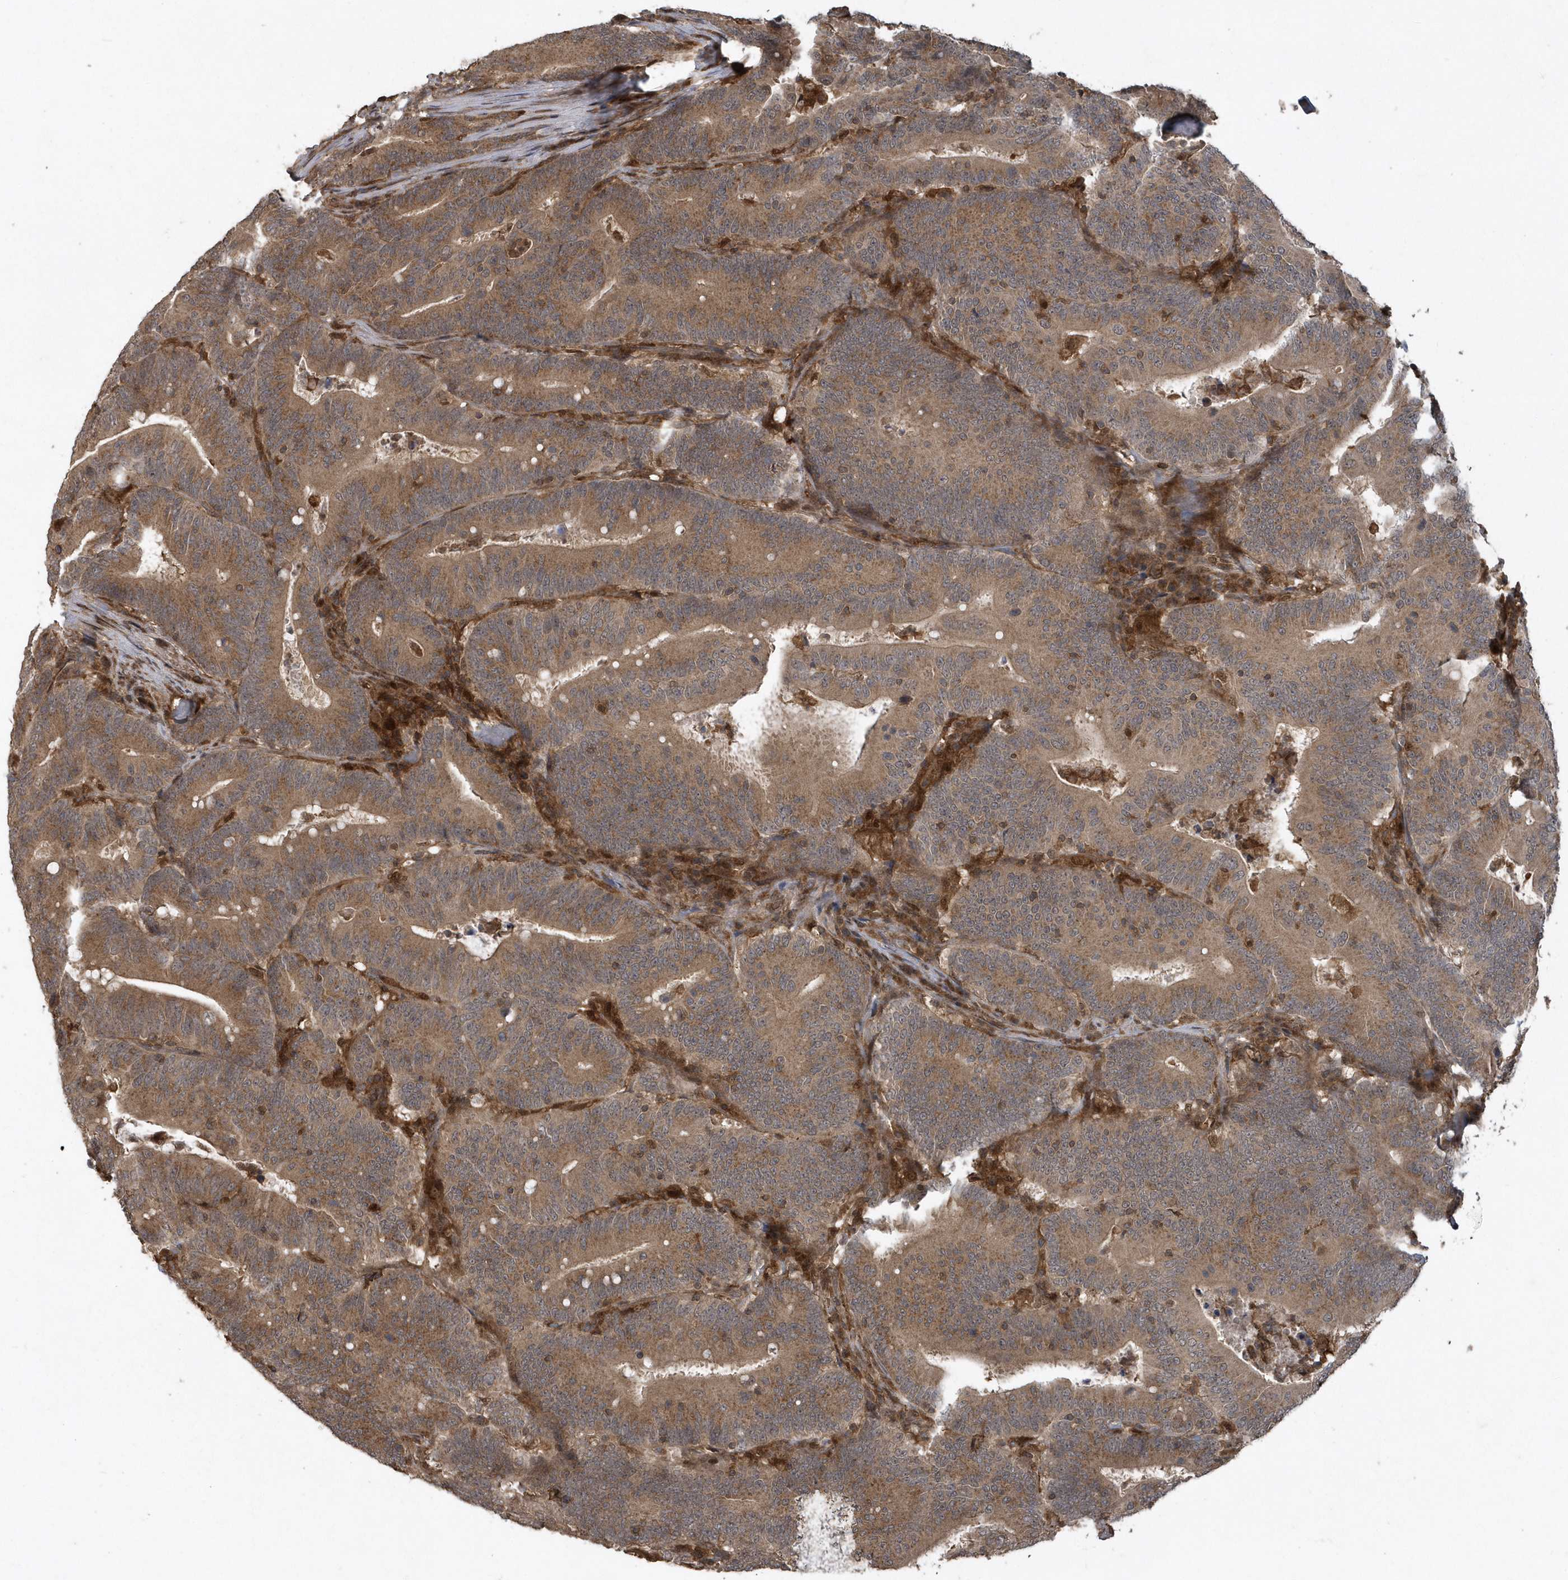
{"staining": {"intensity": "moderate", "quantity": ">75%", "location": "cytoplasmic/membranous"}, "tissue": "colorectal cancer", "cell_type": "Tumor cells", "image_type": "cancer", "snomed": [{"axis": "morphology", "description": "Adenocarcinoma, NOS"}, {"axis": "topography", "description": "Colon"}], "caption": "A brown stain highlights moderate cytoplasmic/membranous expression of a protein in human adenocarcinoma (colorectal) tumor cells. The protein of interest is shown in brown color, while the nuclei are stained blue.", "gene": "LACC1", "patient": {"sex": "female", "age": 66}}